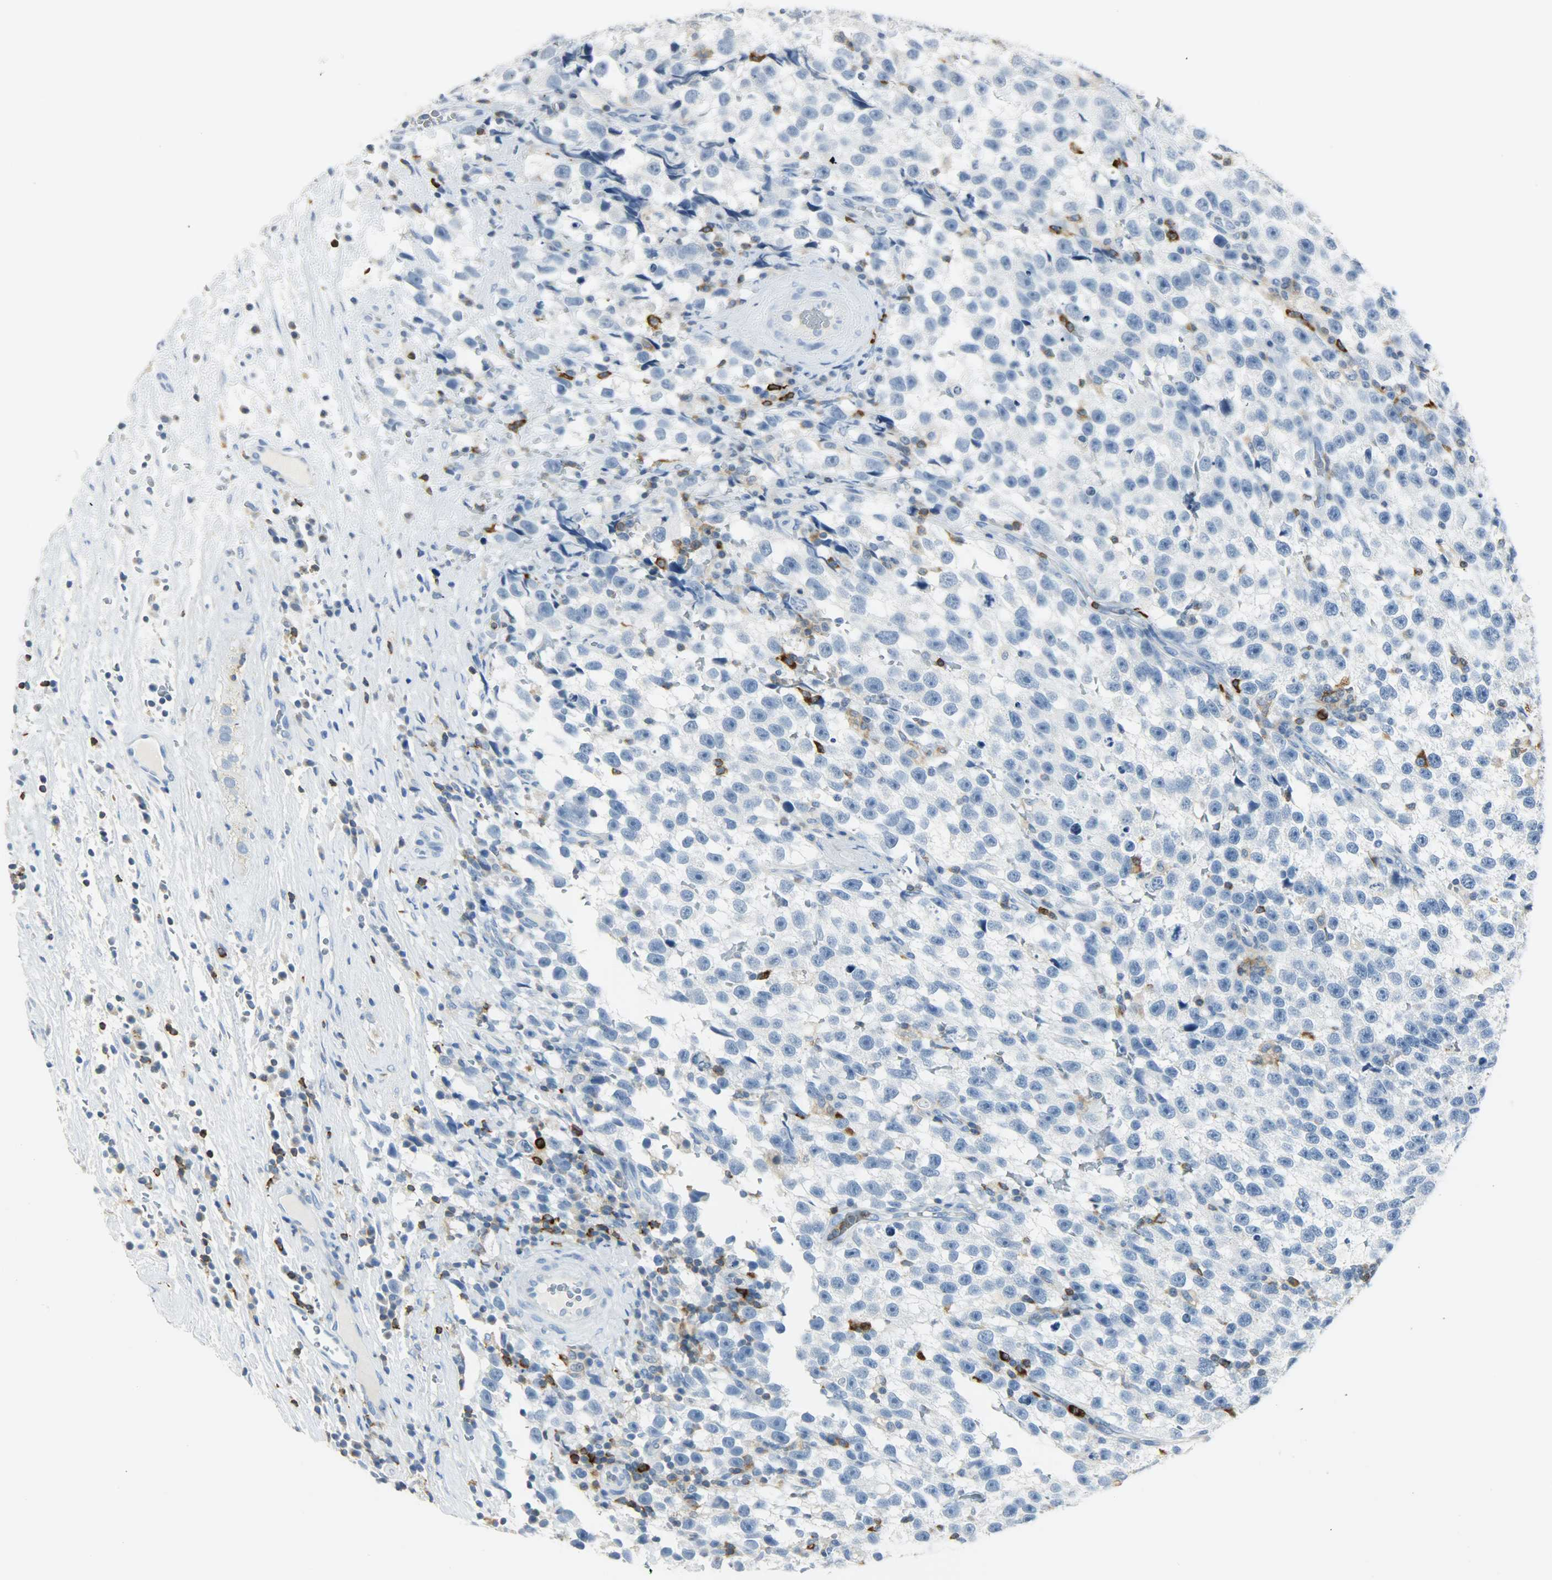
{"staining": {"intensity": "negative", "quantity": "none", "location": "none"}, "tissue": "testis cancer", "cell_type": "Tumor cells", "image_type": "cancer", "snomed": [{"axis": "morphology", "description": "Seminoma, NOS"}, {"axis": "topography", "description": "Testis"}], "caption": "Tumor cells are negative for protein expression in human testis cancer.", "gene": "PTPN6", "patient": {"sex": "male", "age": 33}}